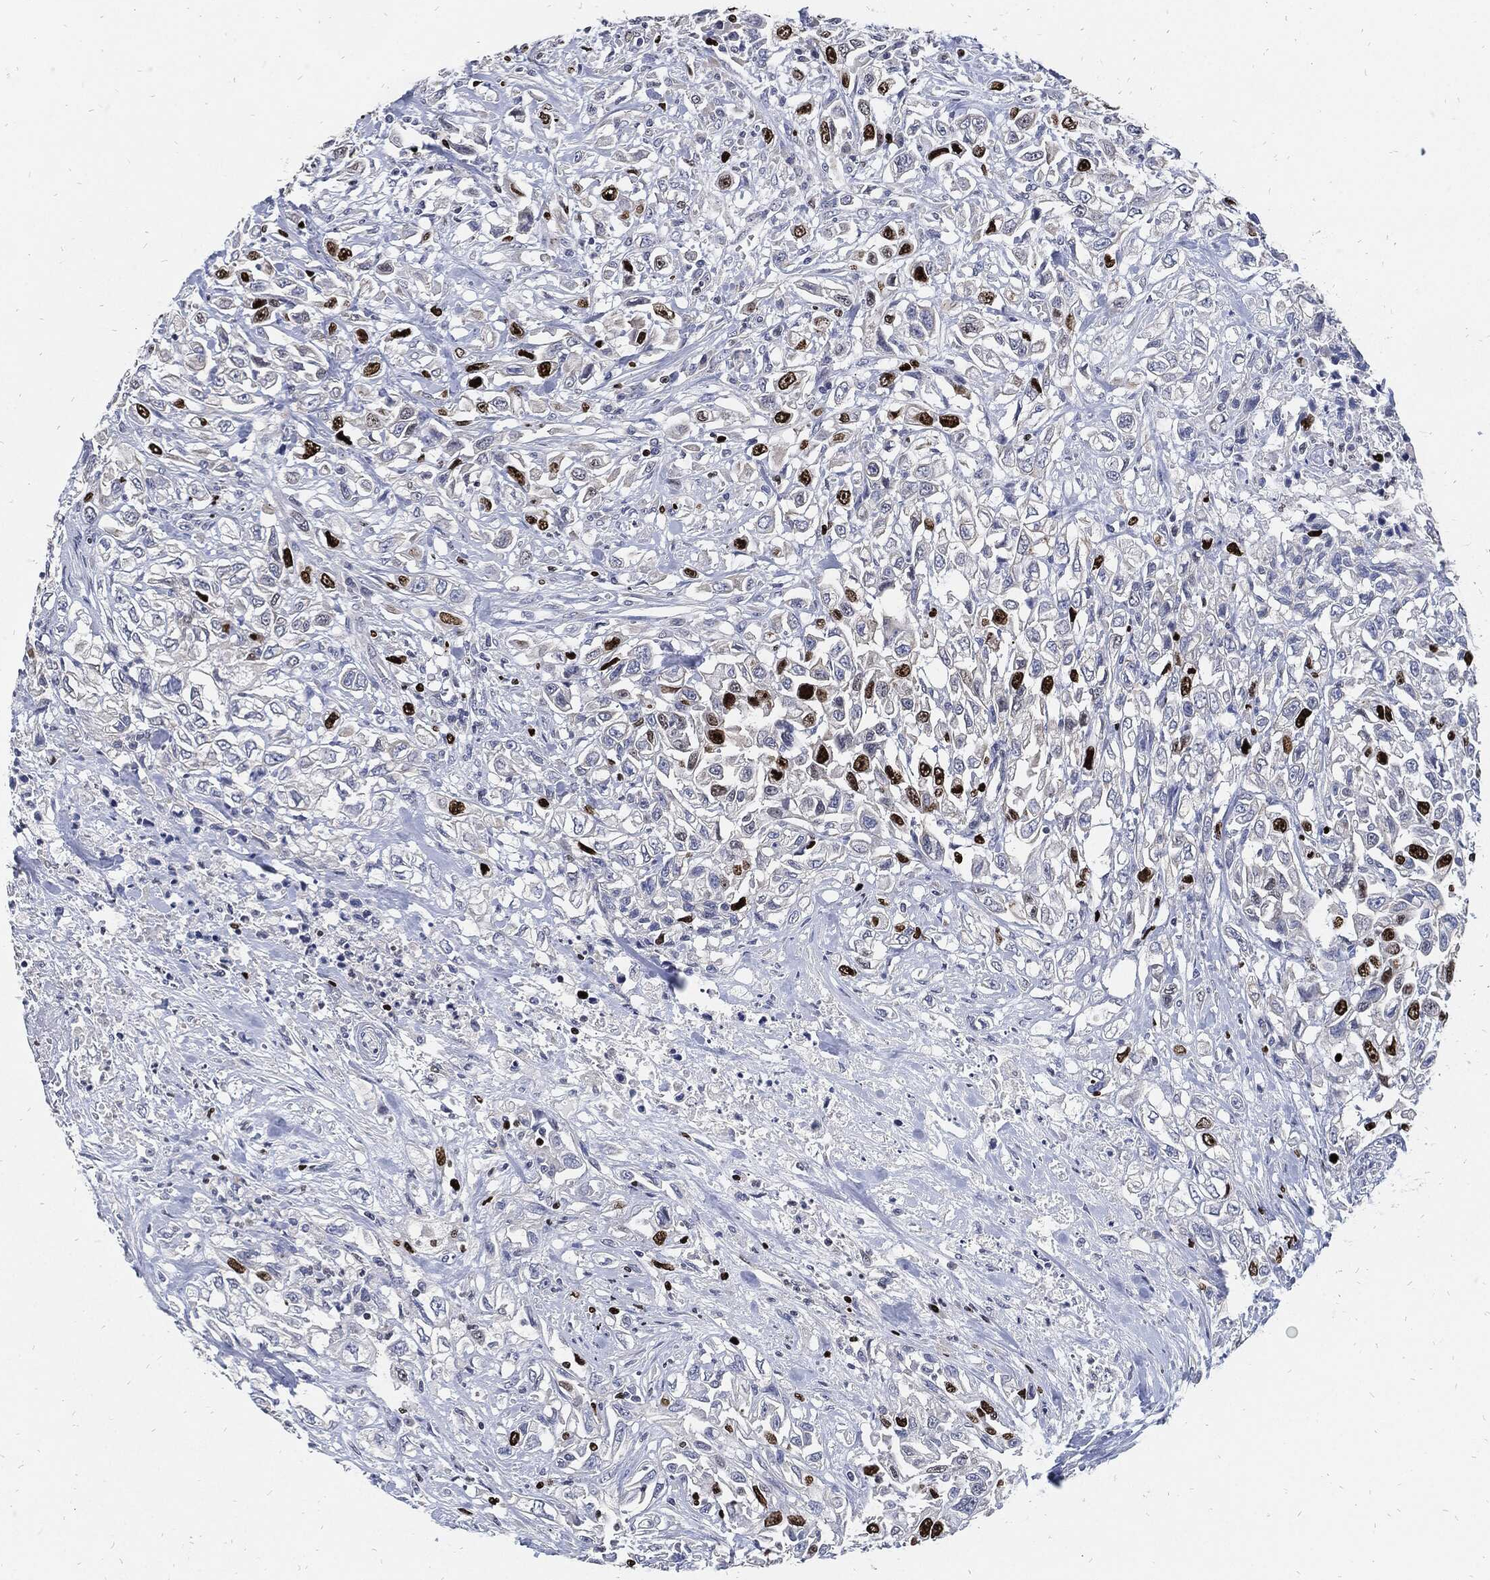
{"staining": {"intensity": "strong", "quantity": "<25%", "location": "nuclear"}, "tissue": "urothelial cancer", "cell_type": "Tumor cells", "image_type": "cancer", "snomed": [{"axis": "morphology", "description": "Urothelial carcinoma, High grade"}, {"axis": "topography", "description": "Urinary bladder"}], "caption": "Urothelial cancer stained for a protein shows strong nuclear positivity in tumor cells.", "gene": "MKI67", "patient": {"sex": "female", "age": 56}}